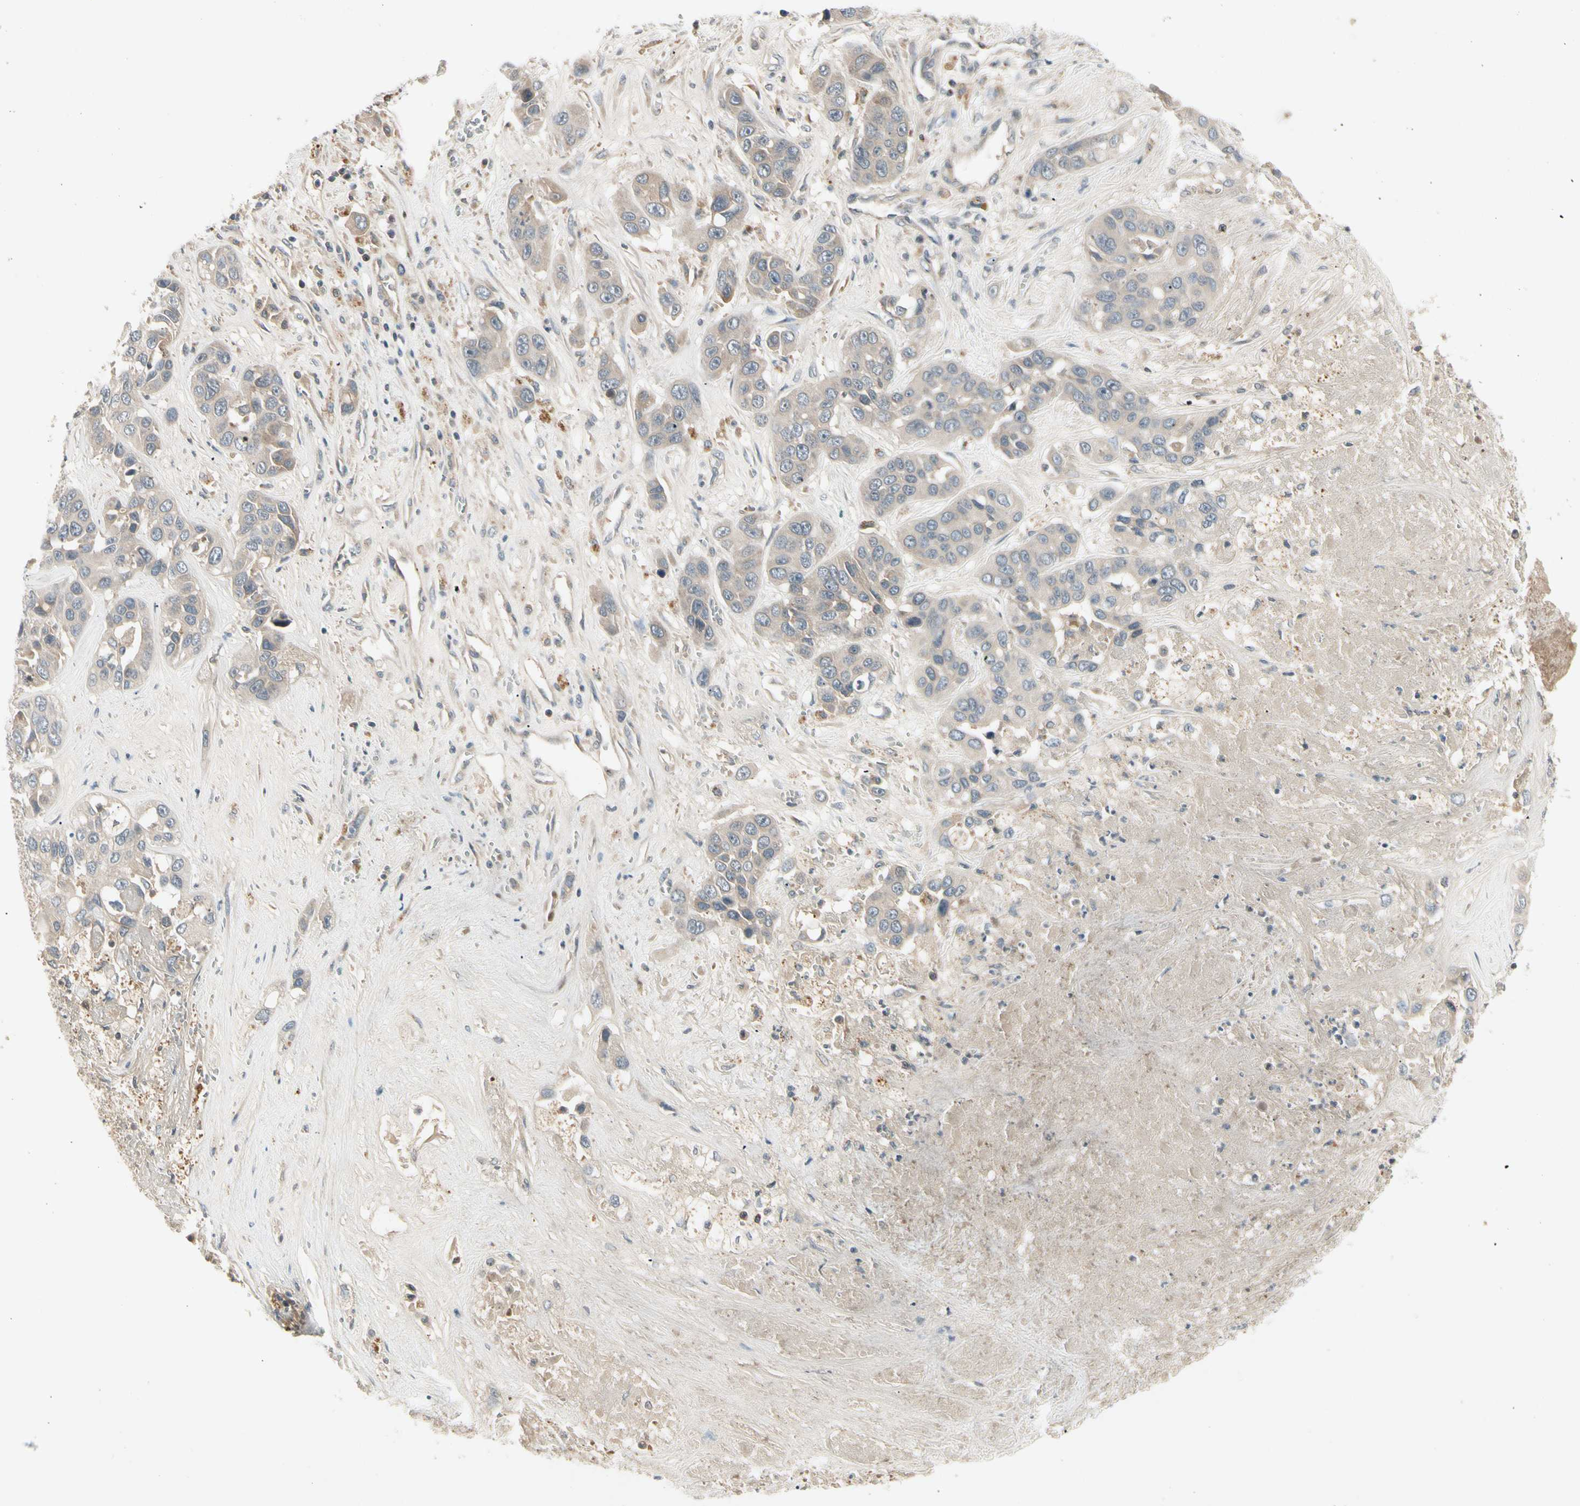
{"staining": {"intensity": "weak", "quantity": "<25%", "location": "cytoplasmic/membranous"}, "tissue": "liver cancer", "cell_type": "Tumor cells", "image_type": "cancer", "snomed": [{"axis": "morphology", "description": "Cholangiocarcinoma"}, {"axis": "topography", "description": "Liver"}], "caption": "The image demonstrates no significant staining in tumor cells of liver cancer (cholangiocarcinoma).", "gene": "CCL4", "patient": {"sex": "female", "age": 52}}